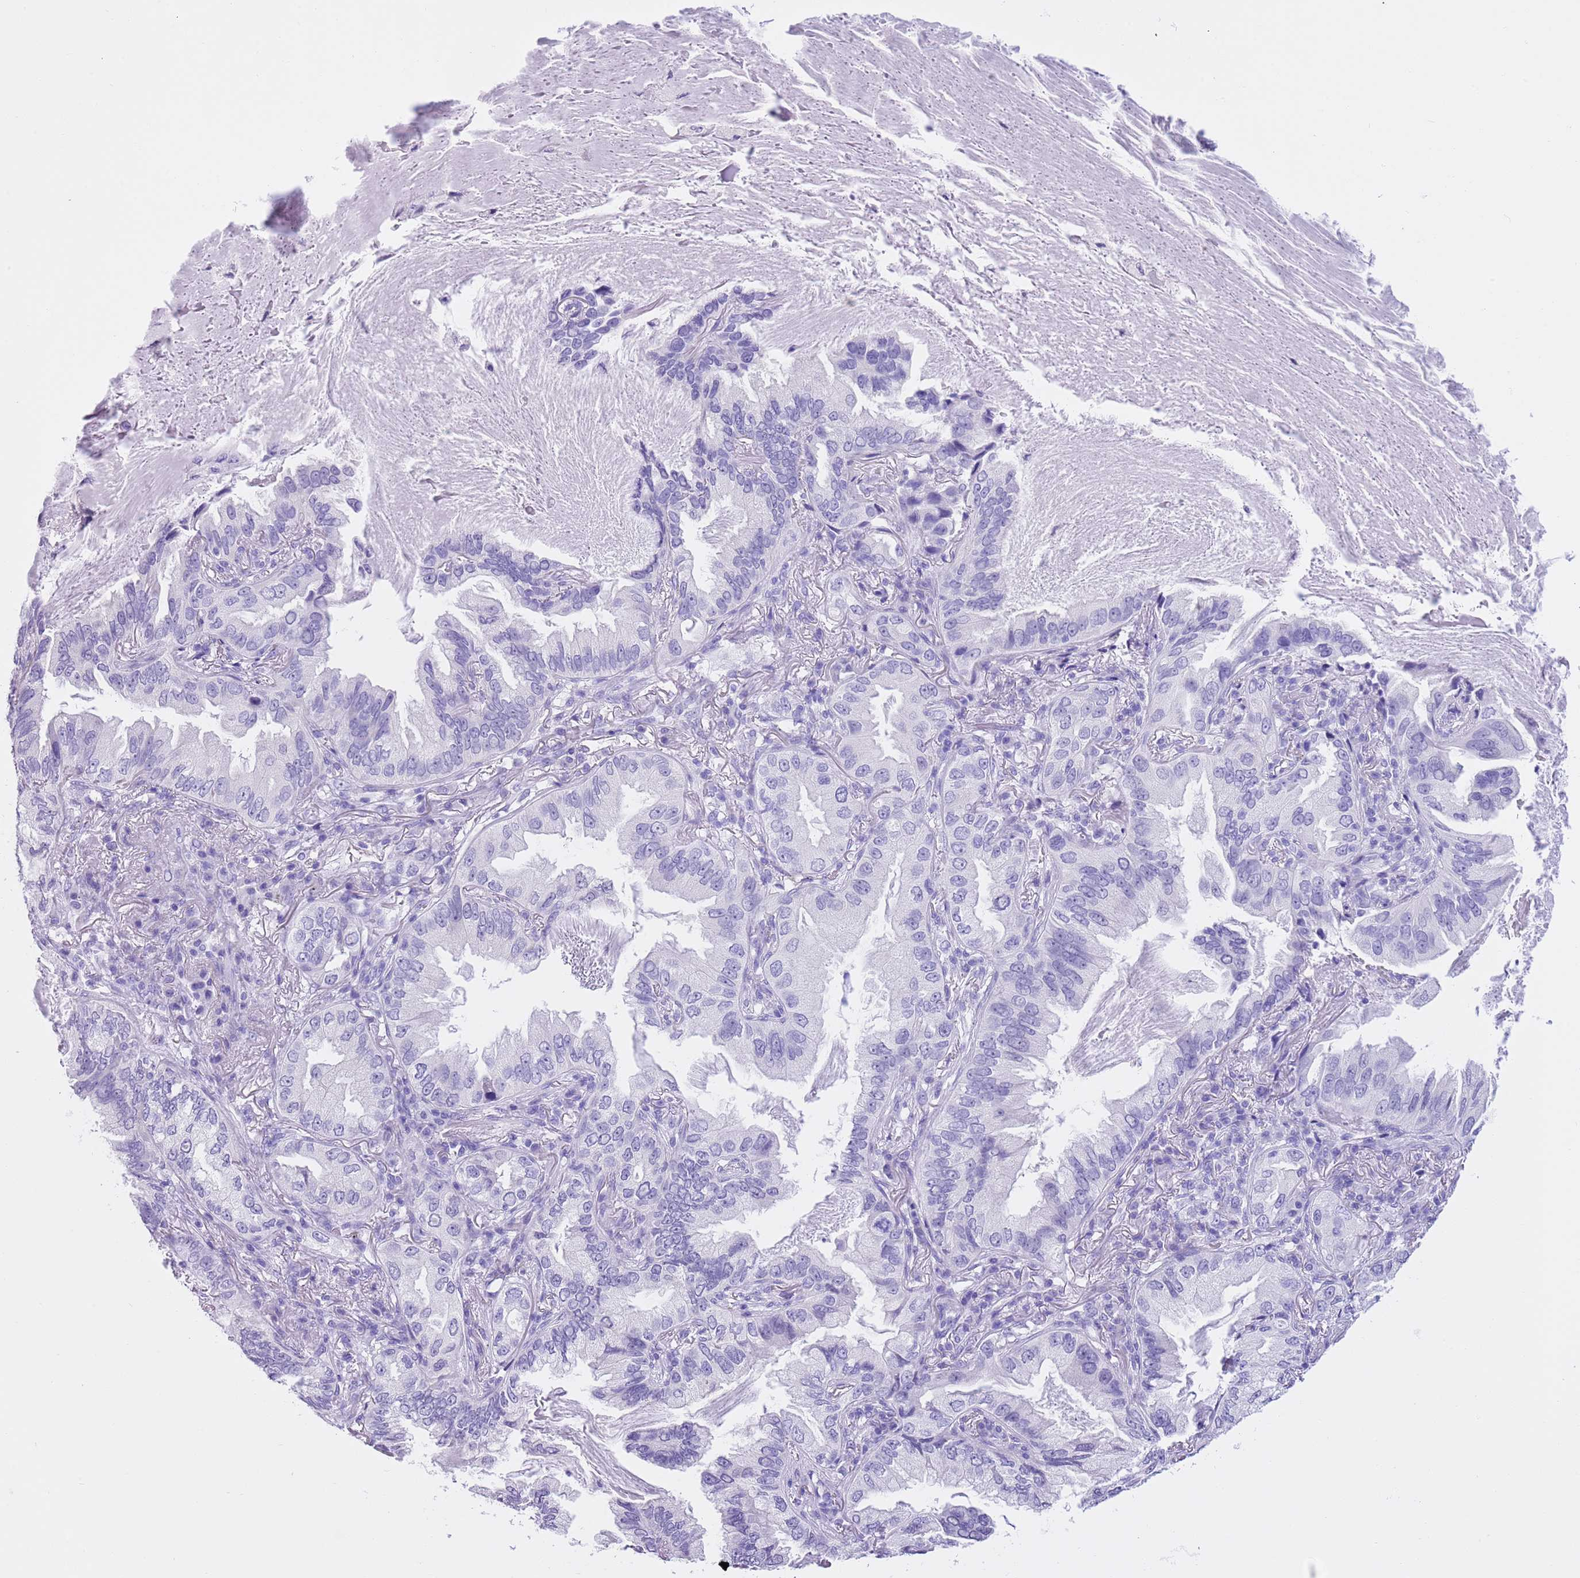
{"staining": {"intensity": "negative", "quantity": "none", "location": "none"}, "tissue": "lung cancer", "cell_type": "Tumor cells", "image_type": "cancer", "snomed": [{"axis": "morphology", "description": "Adenocarcinoma, NOS"}, {"axis": "topography", "description": "Lung"}], "caption": "Immunohistochemical staining of lung cancer (adenocarcinoma) demonstrates no significant staining in tumor cells. (DAB (3,3'-diaminobenzidine) IHC visualized using brightfield microscopy, high magnification).", "gene": "TMEM185B", "patient": {"sex": "female", "age": 69}}